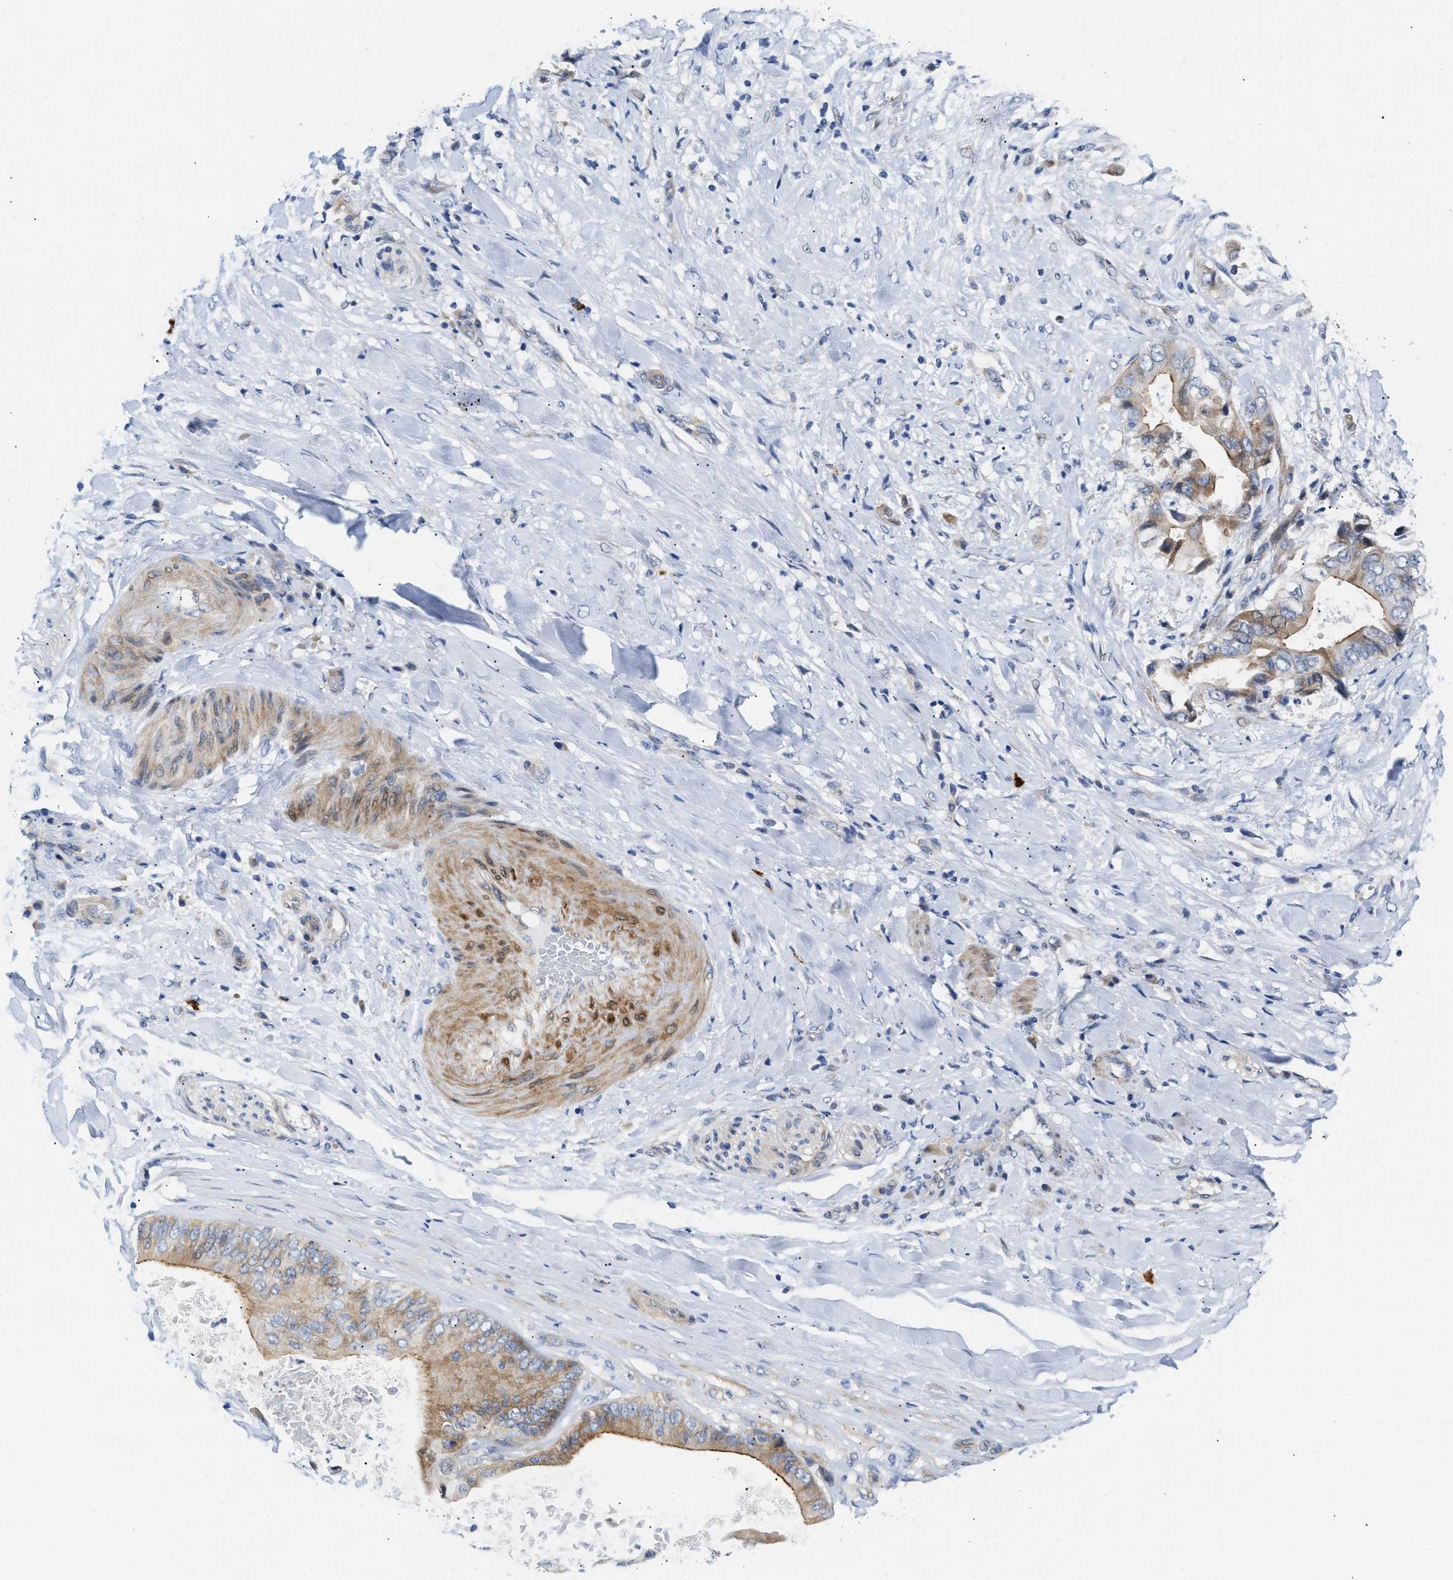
{"staining": {"intensity": "moderate", "quantity": "25%-75%", "location": "cytoplasmic/membranous"}, "tissue": "liver cancer", "cell_type": "Tumor cells", "image_type": "cancer", "snomed": [{"axis": "morphology", "description": "Cholangiocarcinoma"}, {"axis": "topography", "description": "Liver"}], "caption": "Human liver cholangiocarcinoma stained with a protein marker shows moderate staining in tumor cells.", "gene": "FHL1", "patient": {"sex": "male", "age": 58}}